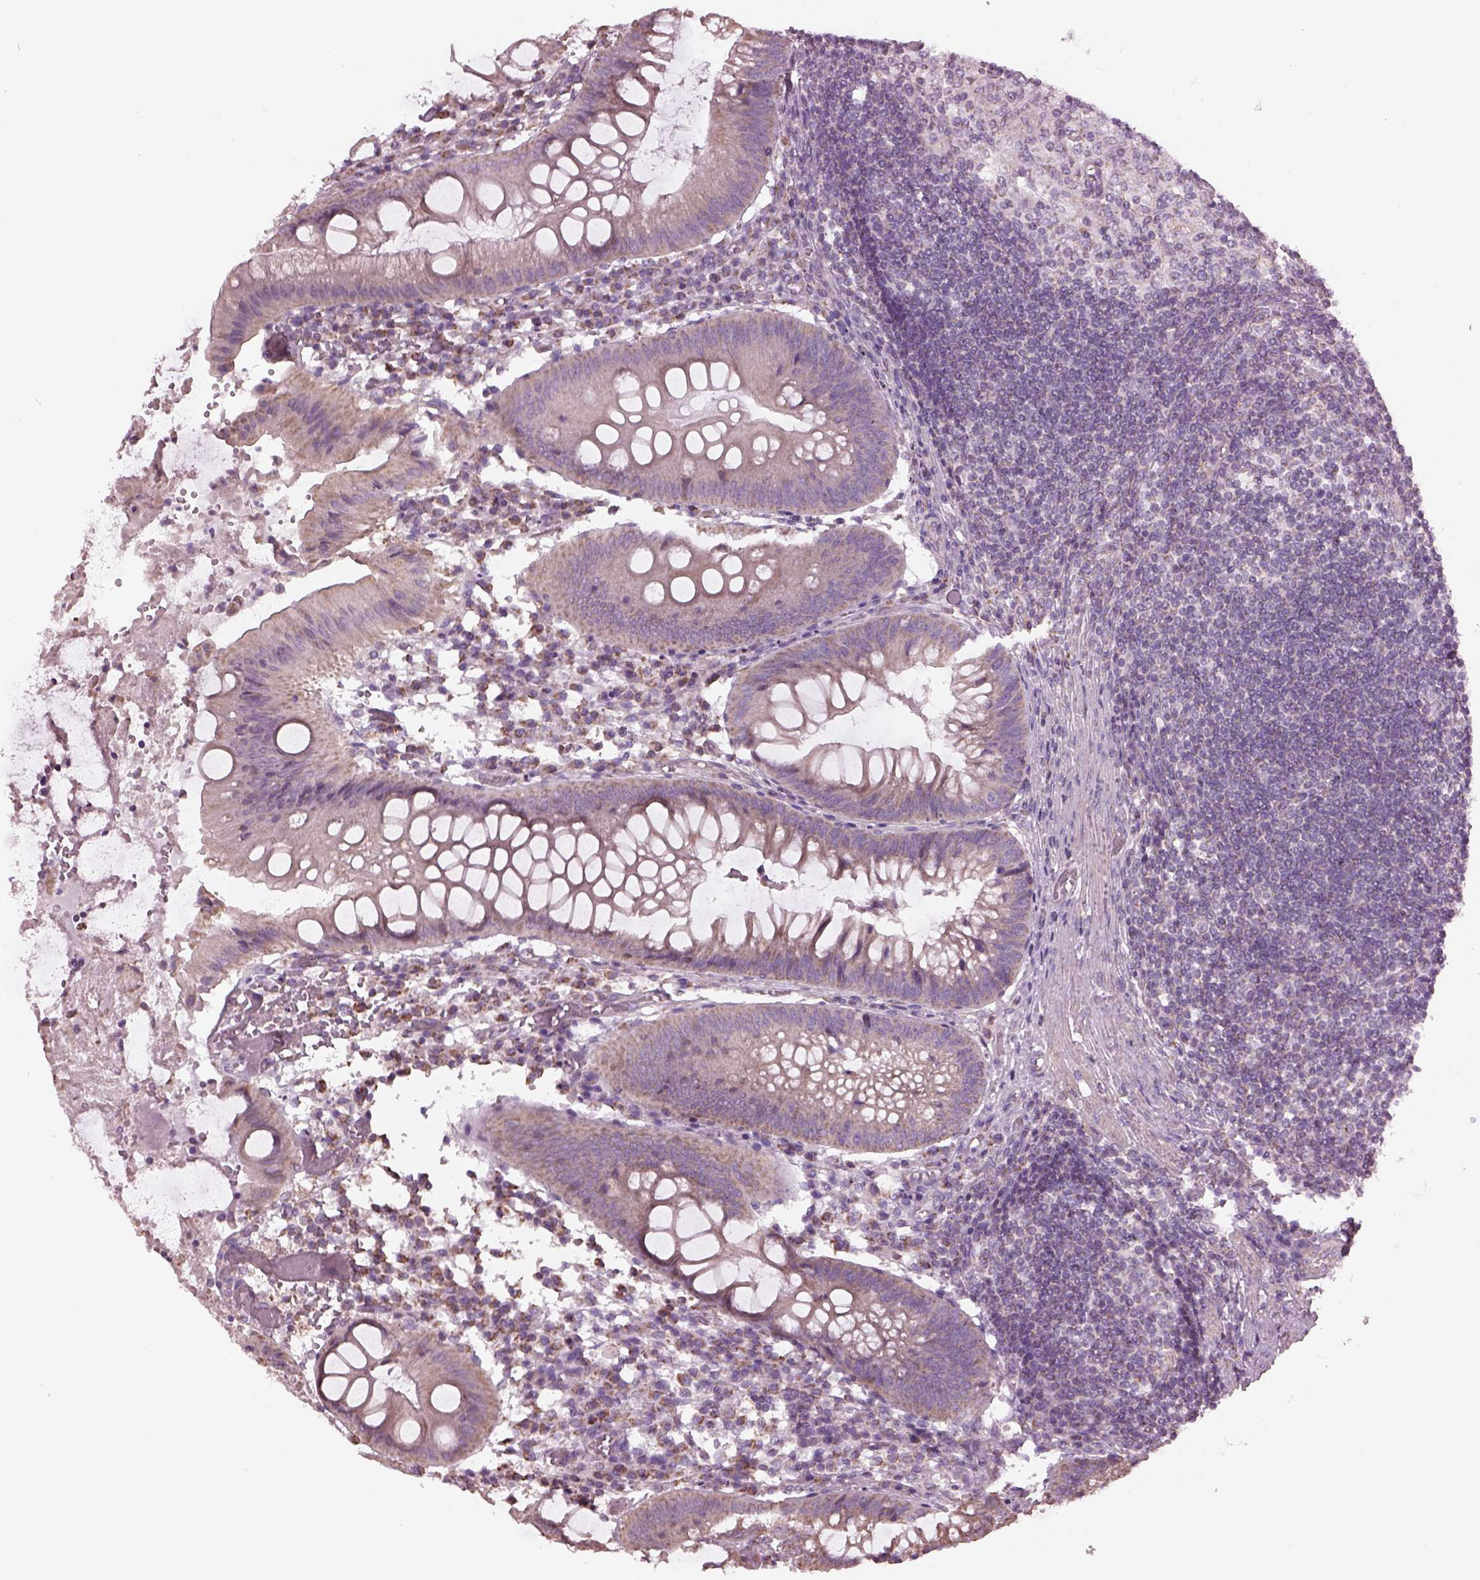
{"staining": {"intensity": "moderate", "quantity": ">75%", "location": "cytoplasmic/membranous"}, "tissue": "appendix", "cell_type": "Glandular cells", "image_type": "normal", "snomed": [{"axis": "morphology", "description": "Normal tissue, NOS"}, {"axis": "morphology", "description": "Inflammation, NOS"}, {"axis": "topography", "description": "Appendix"}], "caption": "Protein staining by immunohistochemistry shows moderate cytoplasmic/membranous expression in approximately >75% of glandular cells in normal appendix. The staining is performed using DAB (3,3'-diaminobenzidine) brown chromogen to label protein expression. The nuclei are counter-stained blue using hematoxylin.", "gene": "SPATA7", "patient": {"sex": "male", "age": 16}}